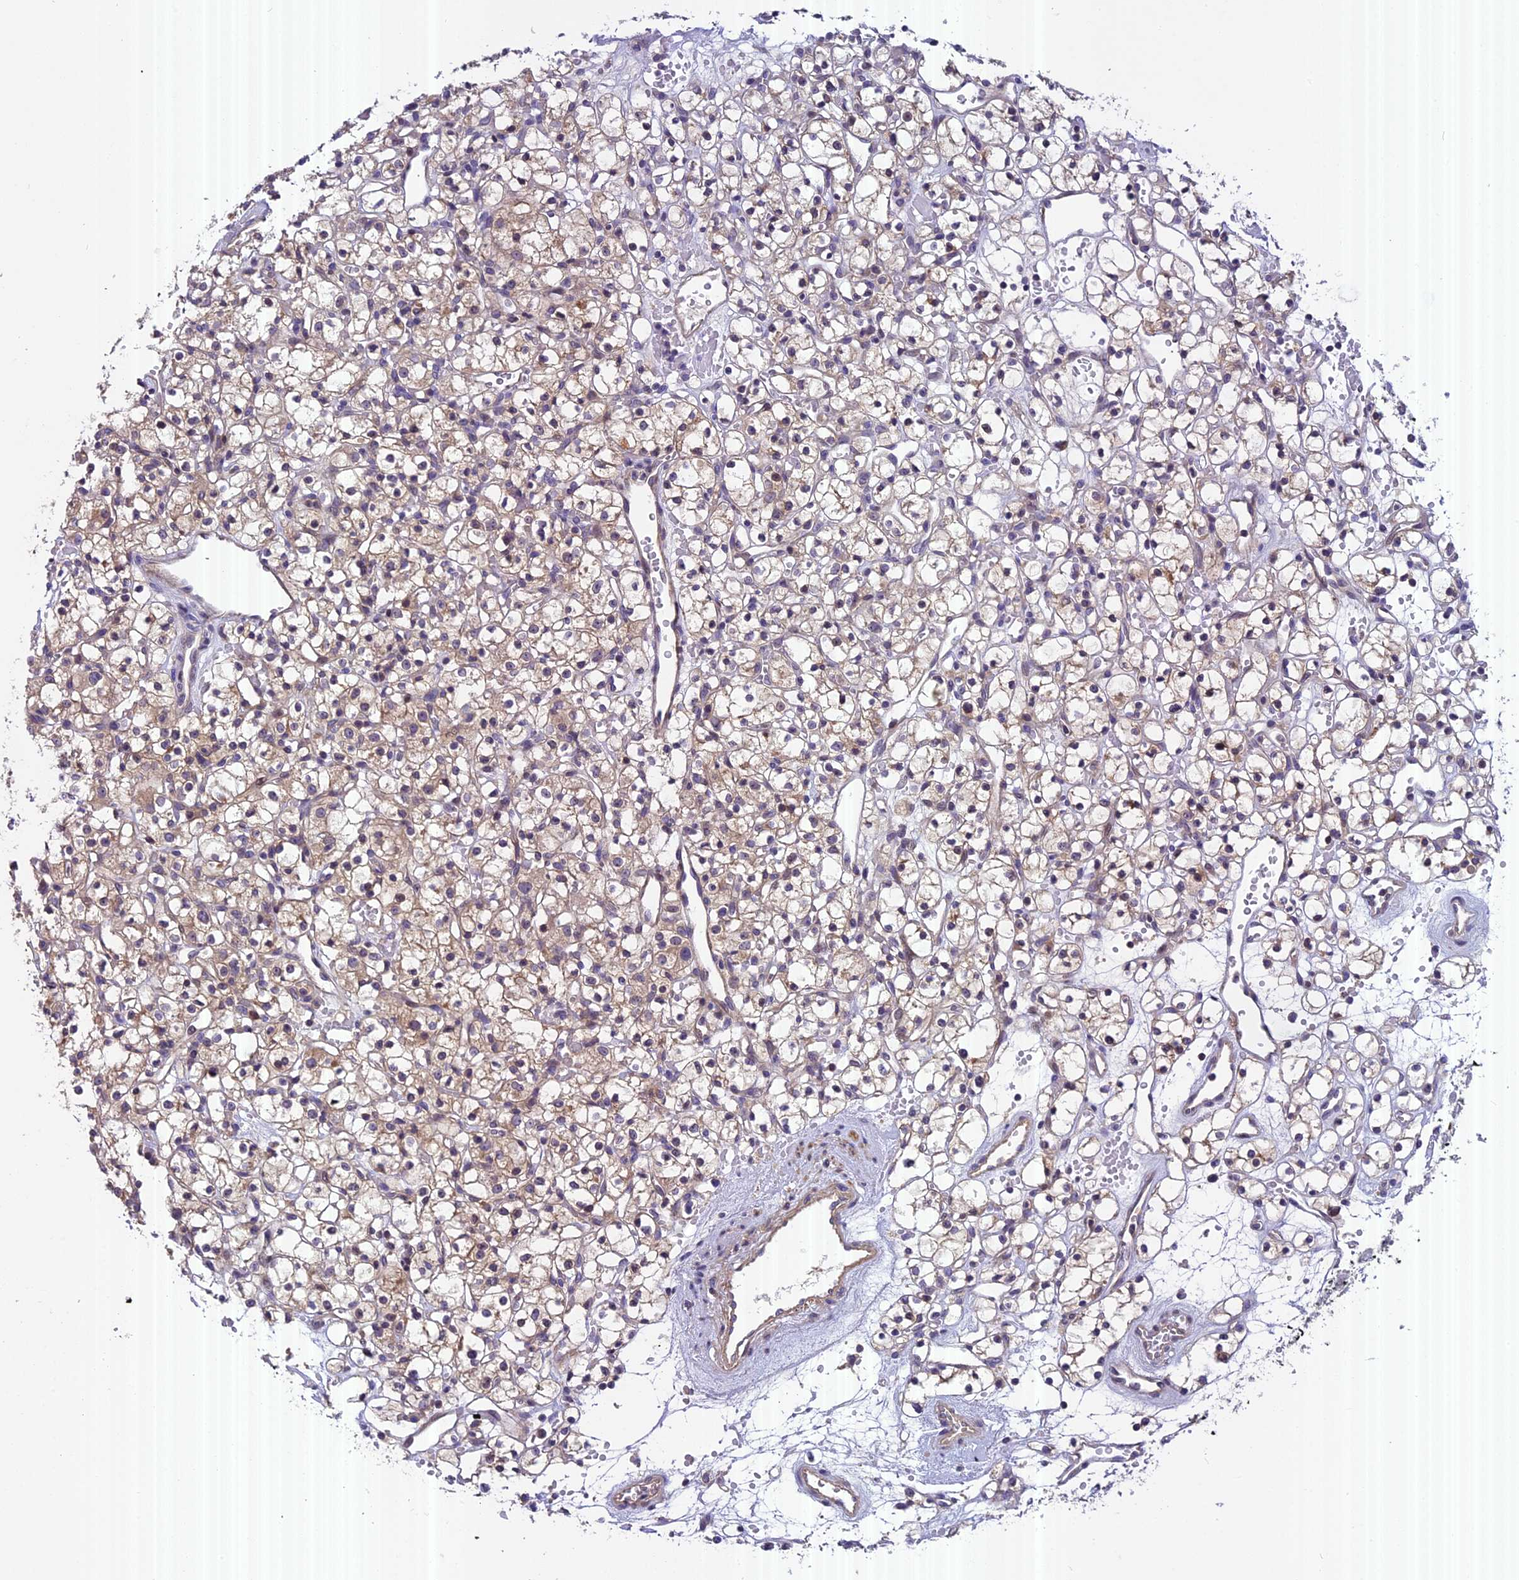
{"staining": {"intensity": "weak", "quantity": "25%-75%", "location": "cytoplasmic/membranous"}, "tissue": "renal cancer", "cell_type": "Tumor cells", "image_type": "cancer", "snomed": [{"axis": "morphology", "description": "Adenocarcinoma, NOS"}, {"axis": "topography", "description": "Kidney"}], "caption": "High-magnification brightfield microscopy of renal cancer stained with DAB (3,3'-diaminobenzidine) (brown) and counterstained with hematoxylin (blue). tumor cells exhibit weak cytoplasmic/membranous positivity is identified in approximately25%-75% of cells. (DAB = brown stain, brightfield microscopy at high magnification).", "gene": "FAM98C", "patient": {"sex": "female", "age": 59}}